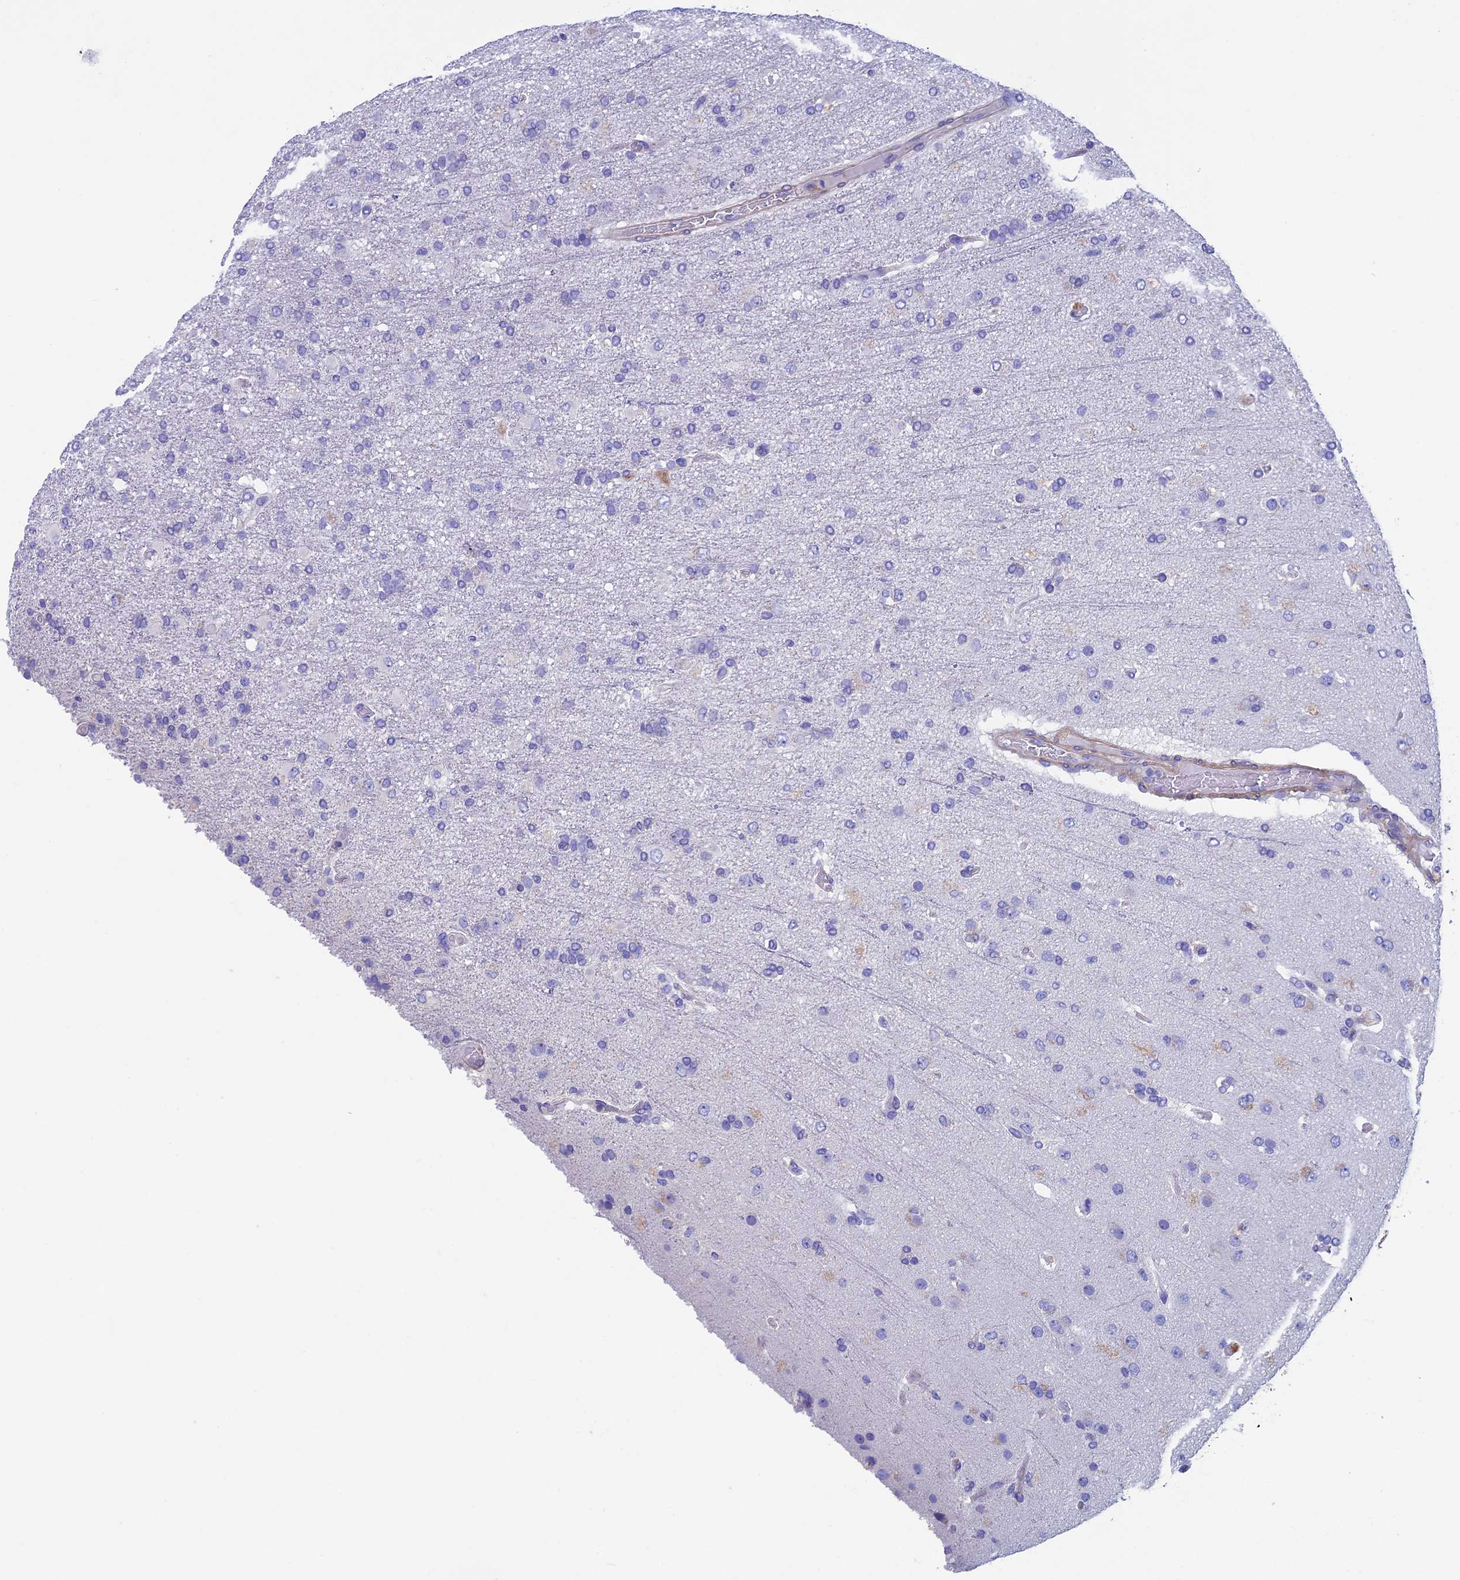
{"staining": {"intensity": "negative", "quantity": "none", "location": "none"}, "tissue": "glioma", "cell_type": "Tumor cells", "image_type": "cancer", "snomed": [{"axis": "morphology", "description": "Glioma, malignant, High grade"}, {"axis": "topography", "description": "Brain"}], "caption": "This is a image of immunohistochemistry (IHC) staining of glioma, which shows no positivity in tumor cells.", "gene": "ADH7", "patient": {"sex": "female", "age": 74}}